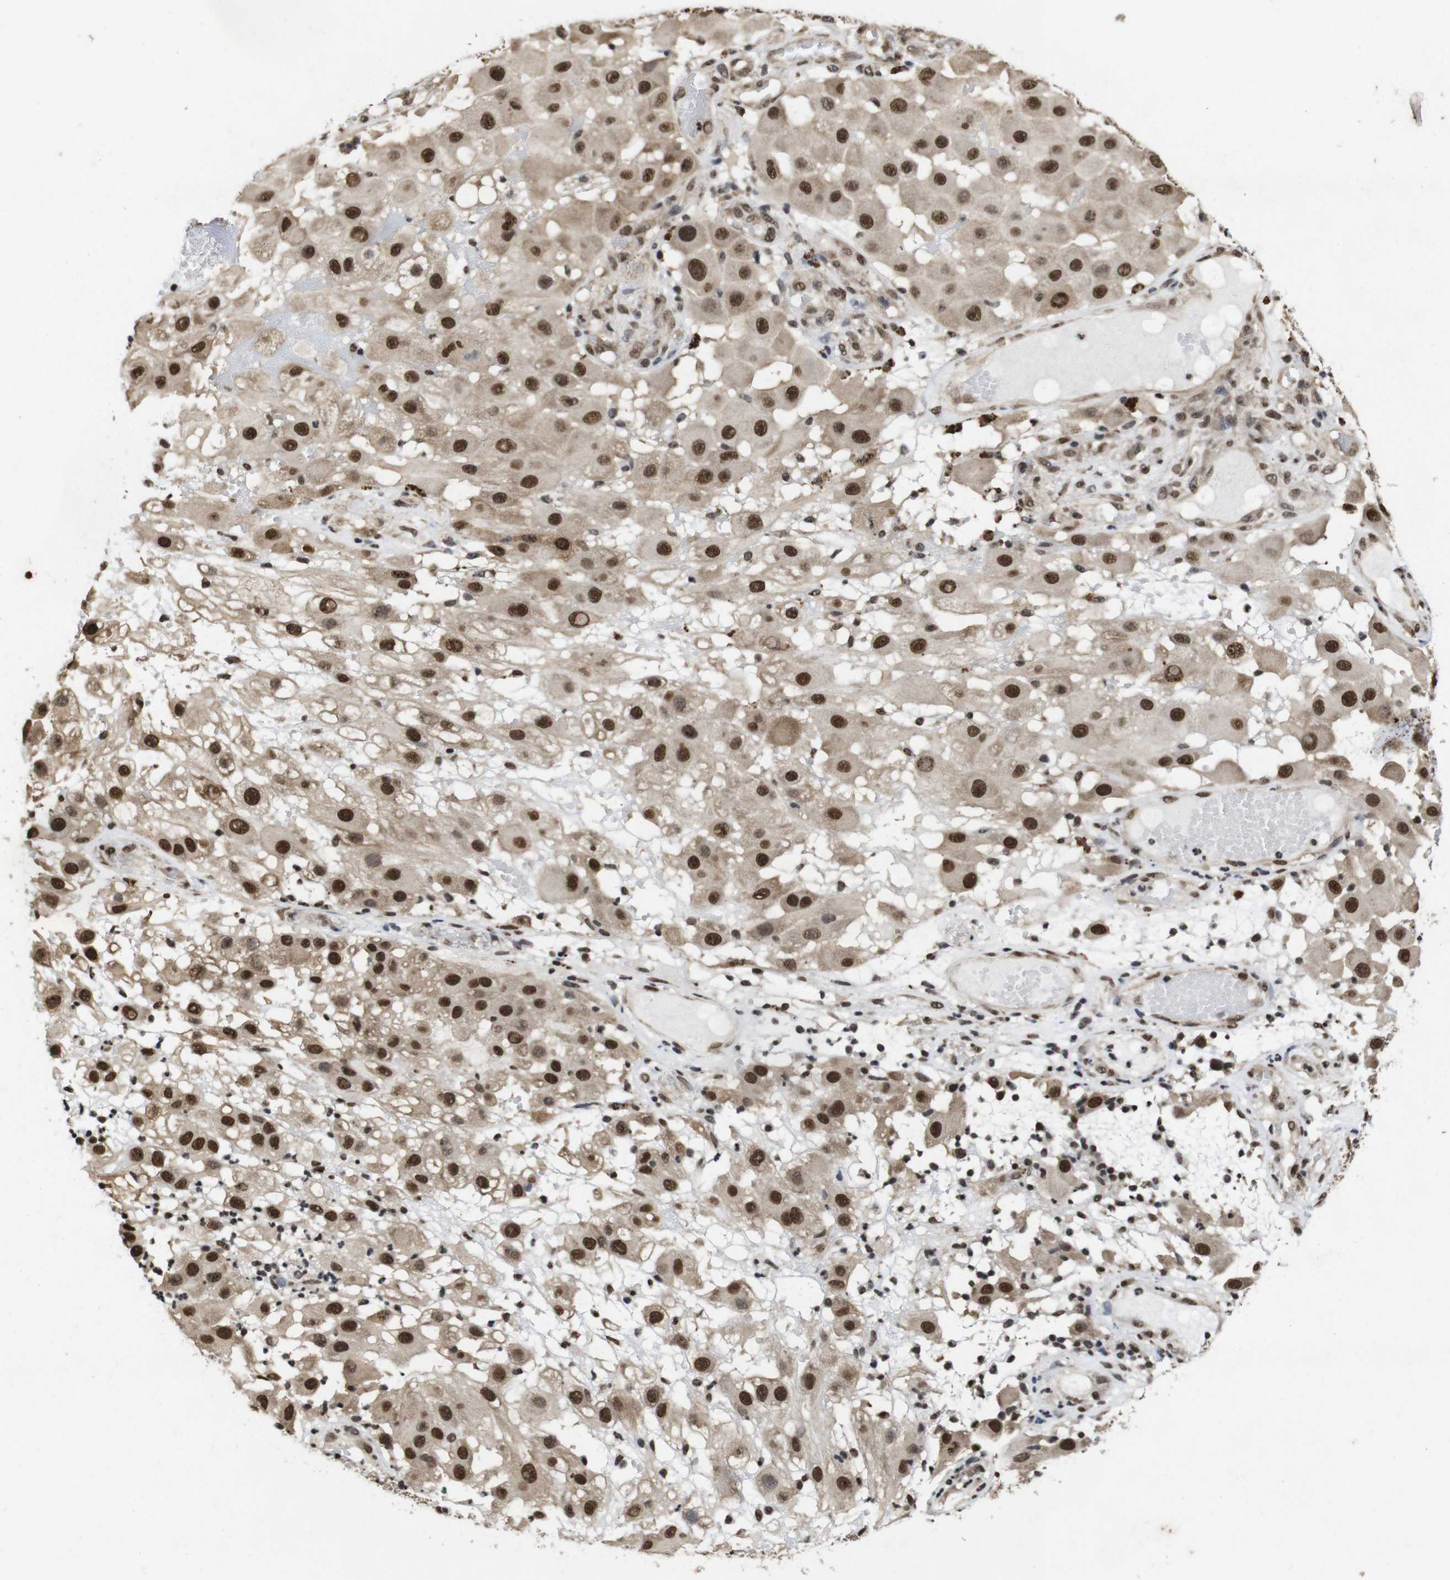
{"staining": {"intensity": "strong", "quantity": ">75%", "location": "cytoplasmic/membranous,nuclear"}, "tissue": "melanoma", "cell_type": "Tumor cells", "image_type": "cancer", "snomed": [{"axis": "morphology", "description": "Malignant melanoma, NOS"}, {"axis": "topography", "description": "Skin"}], "caption": "High-power microscopy captured an immunohistochemistry micrograph of melanoma, revealing strong cytoplasmic/membranous and nuclear expression in about >75% of tumor cells.", "gene": "SUMO3", "patient": {"sex": "female", "age": 81}}